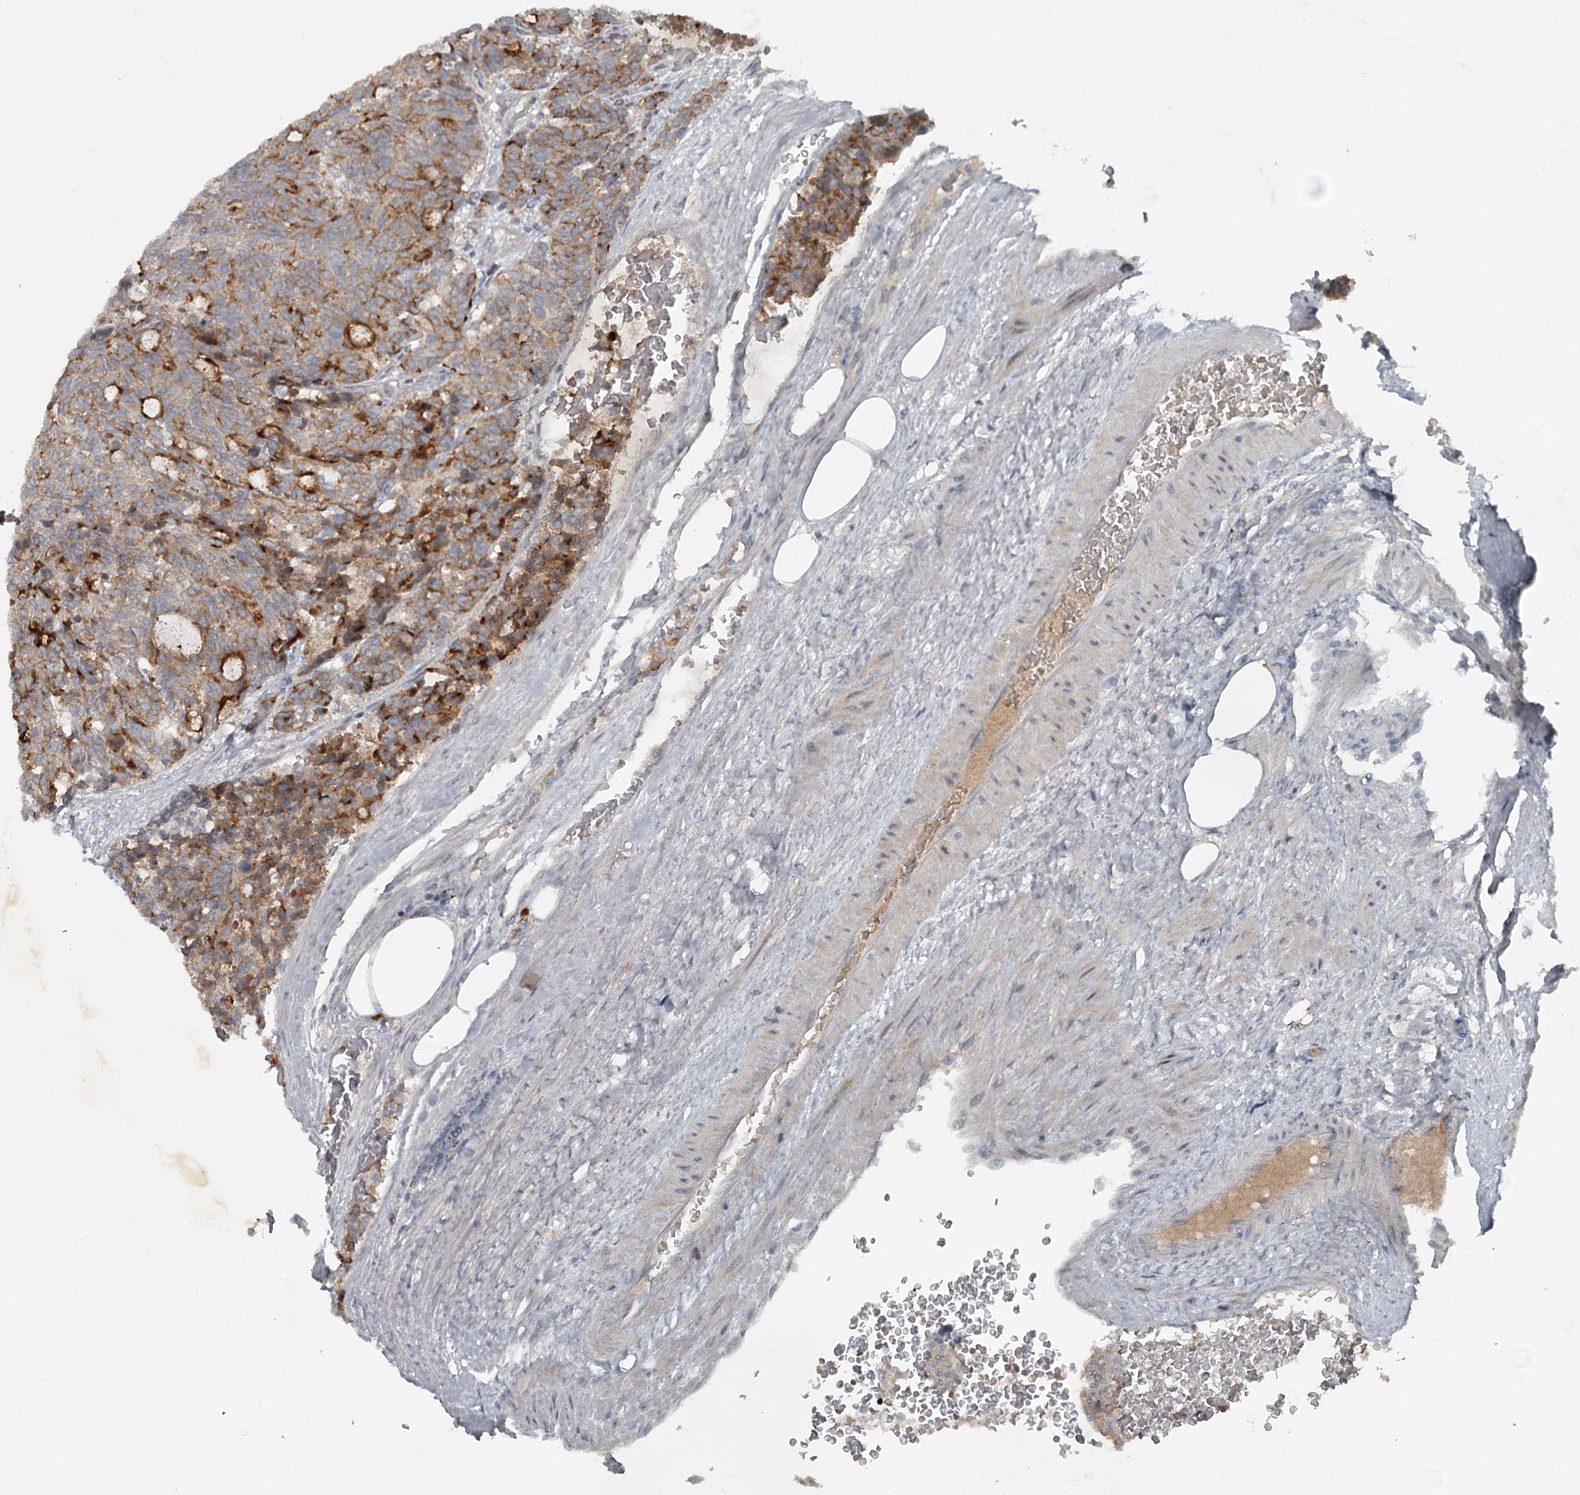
{"staining": {"intensity": "moderate", "quantity": ">75%", "location": "cytoplasmic/membranous"}, "tissue": "carcinoid", "cell_type": "Tumor cells", "image_type": "cancer", "snomed": [{"axis": "morphology", "description": "Carcinoid, malignant, NOS"}, {"axis": "topography", "description": "Pancreas"}], "caption": "Human carcinoid stained for a protein (brown) demonstrates moderate cytoplasmic/membranous positive staining in about >75% of tumor cells.", "gene": "SLC39A8", "patient": {"sex": "female", "age": 54}}